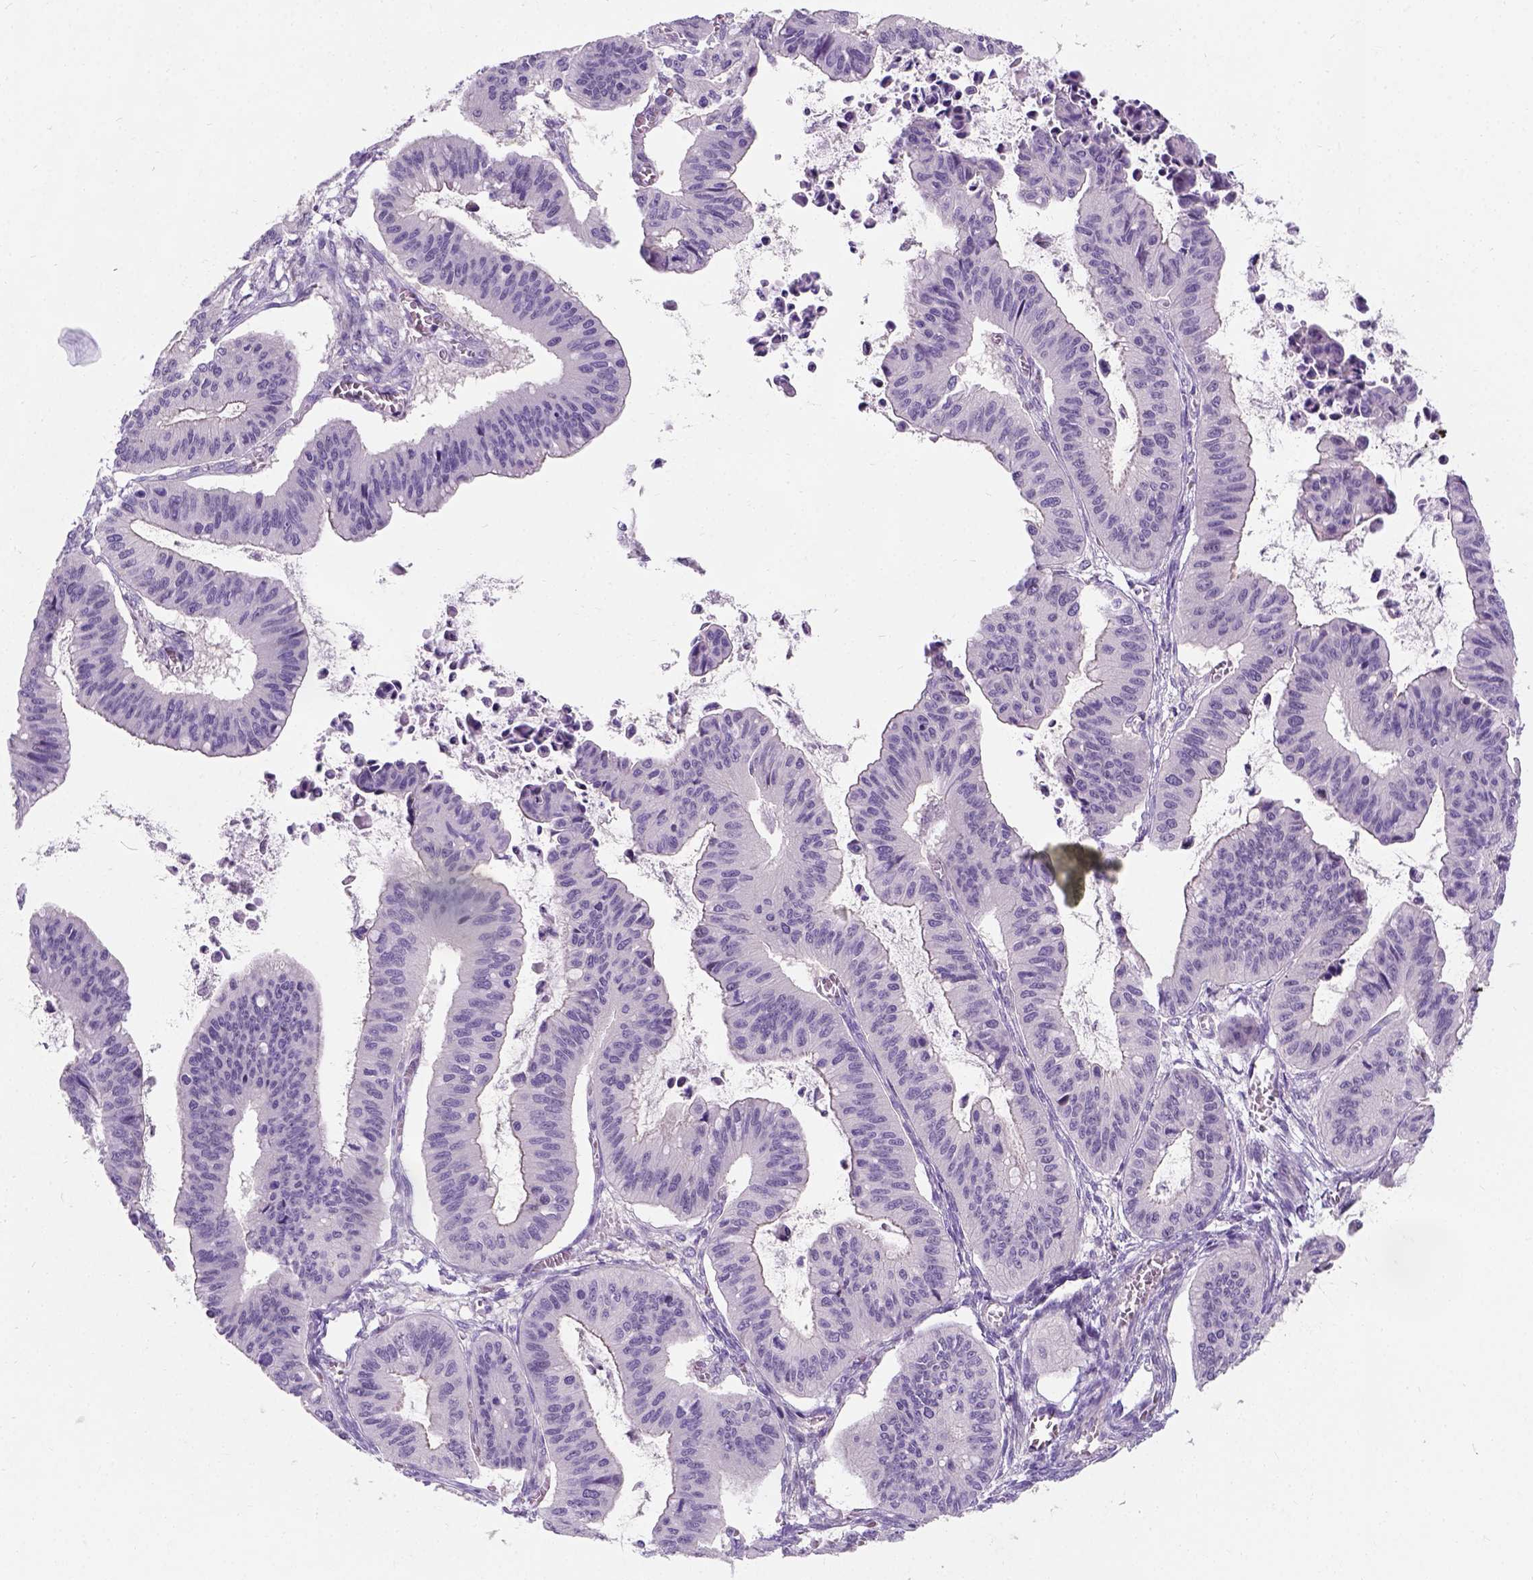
{"staining": {"intensity": "negative", "quantity": "none", "location": "none"}, "tissue": "ovarian cancer", "cell_type": "Tumor cells", "image_type": "cancer", "snomed": [{"axis": "morphology", "description": "Cystadenocarcinoma, mucinous, NOS"}, {"axis": "topography", "description": "Ovary"}], "caption": "A high-resolution photomicrograph shows immunohistochemistry staining of ovarian mucinous cystadenocarcinoma, which exhibits no significant positivity in tumor cells. (Stains: DAB immunohistochemistry with hematoxylin counter stain, Microscopy: brightfield microscopy at high magnification).", "gene": "C20orf144", "patient": {"sex": "female", "age": 72}}